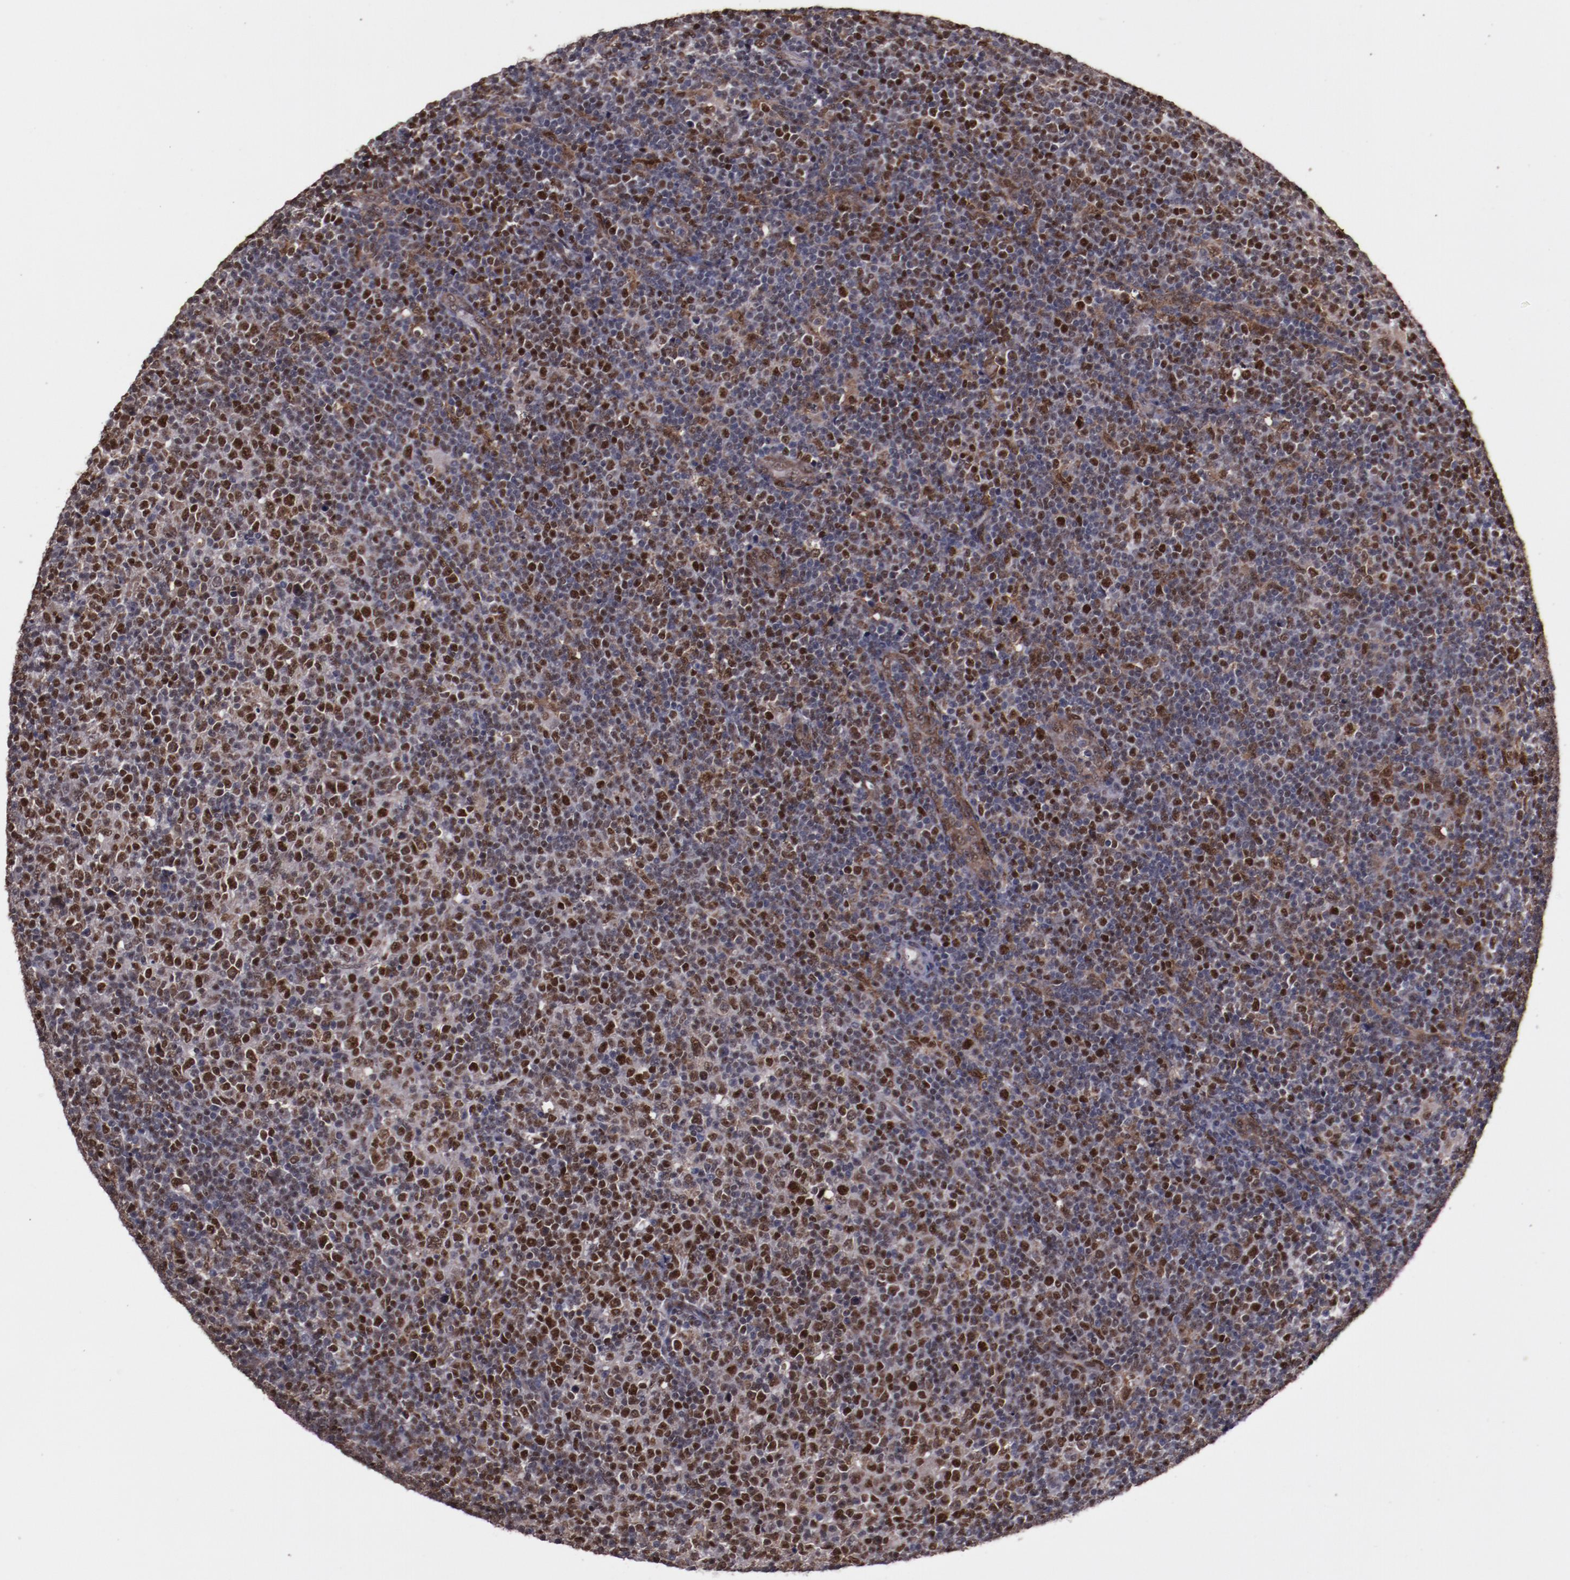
{"staining": {"intensity": "moderate", "quantity": "25%-75%", "location": "nuclear"}, "tissue": "lymphoma", "cell_type": "Tumor cells", "image_type": "cancer", "snomed": [{"axis": "morphology", "description": "Malignant lymphoma, non-Hodgkin's type, Low grade"}, {"axis": "topography", "description": "Lymph node"}], "caption": "A brown stain shows moderate nuclear staining of a protein in low-grade malignant lymphoma, non-Hodgkin's type tumor cells.", "gene": "CHEK2", "patient": {"sex": "male", "age": 70}}